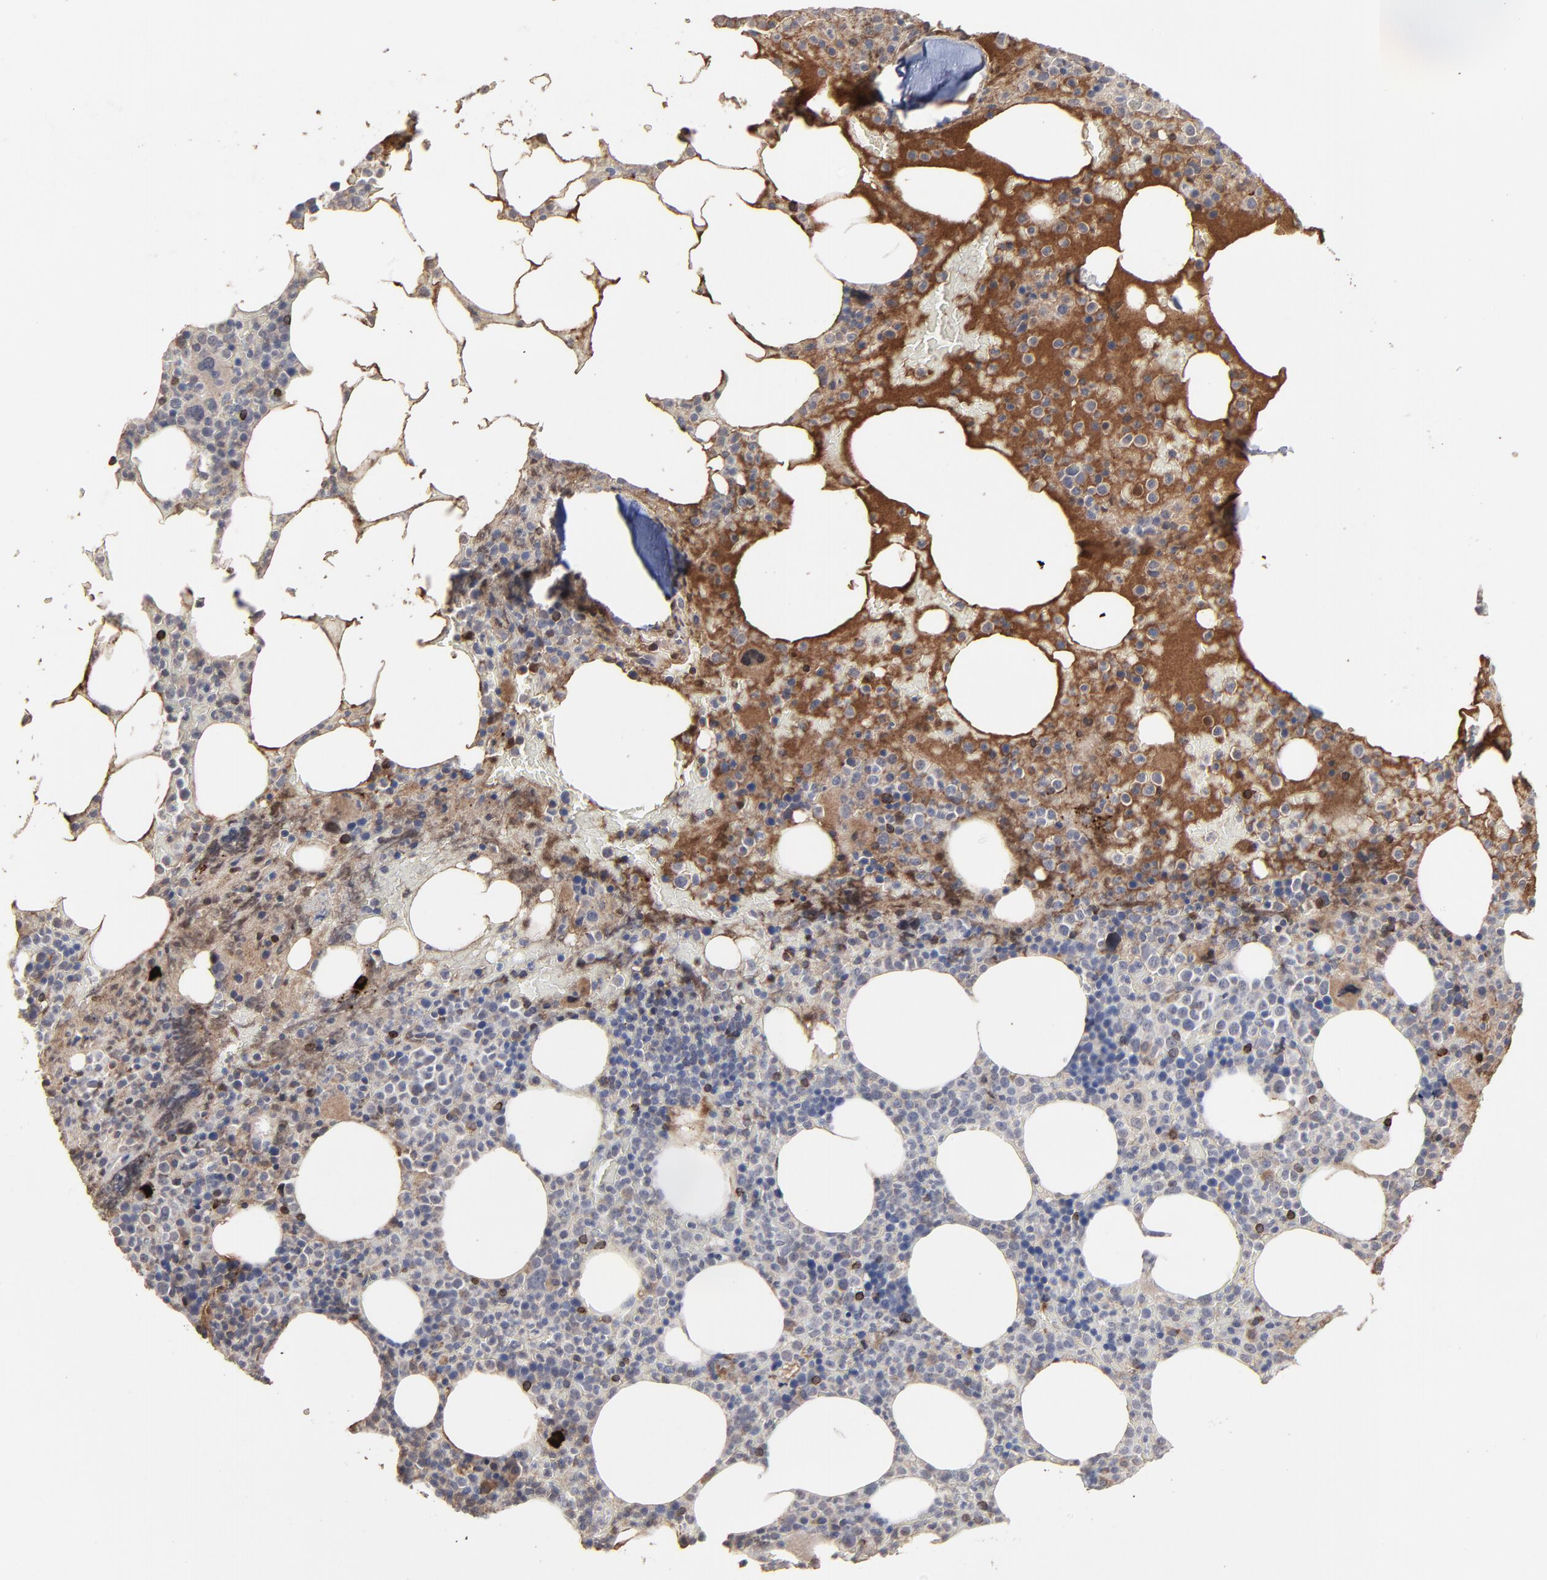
{"staining": {"intensity": "strong", "quantity": "25%-75%", "location": "cytoplasmic/membranous"}, "tissue": "bone marrow", "cell_type": "Hematopoietic cells", "image_type": "normal", "snomed": [{"axis": "morphology", "description": "Normal tissue, NOS"}, {"axis": "topography", "description": "Bone marrow"}], "caption": "Protein expression analysis of normal human bone marrow reveals strong cytoplasmic/membranous staining in about 25%-75% of hematopoietic cells. (DAB IHC, brown staining for protein, blue staining for nuclei).", "gene": "VPREB3", "patient": {"sex": "female", "age": 66}}